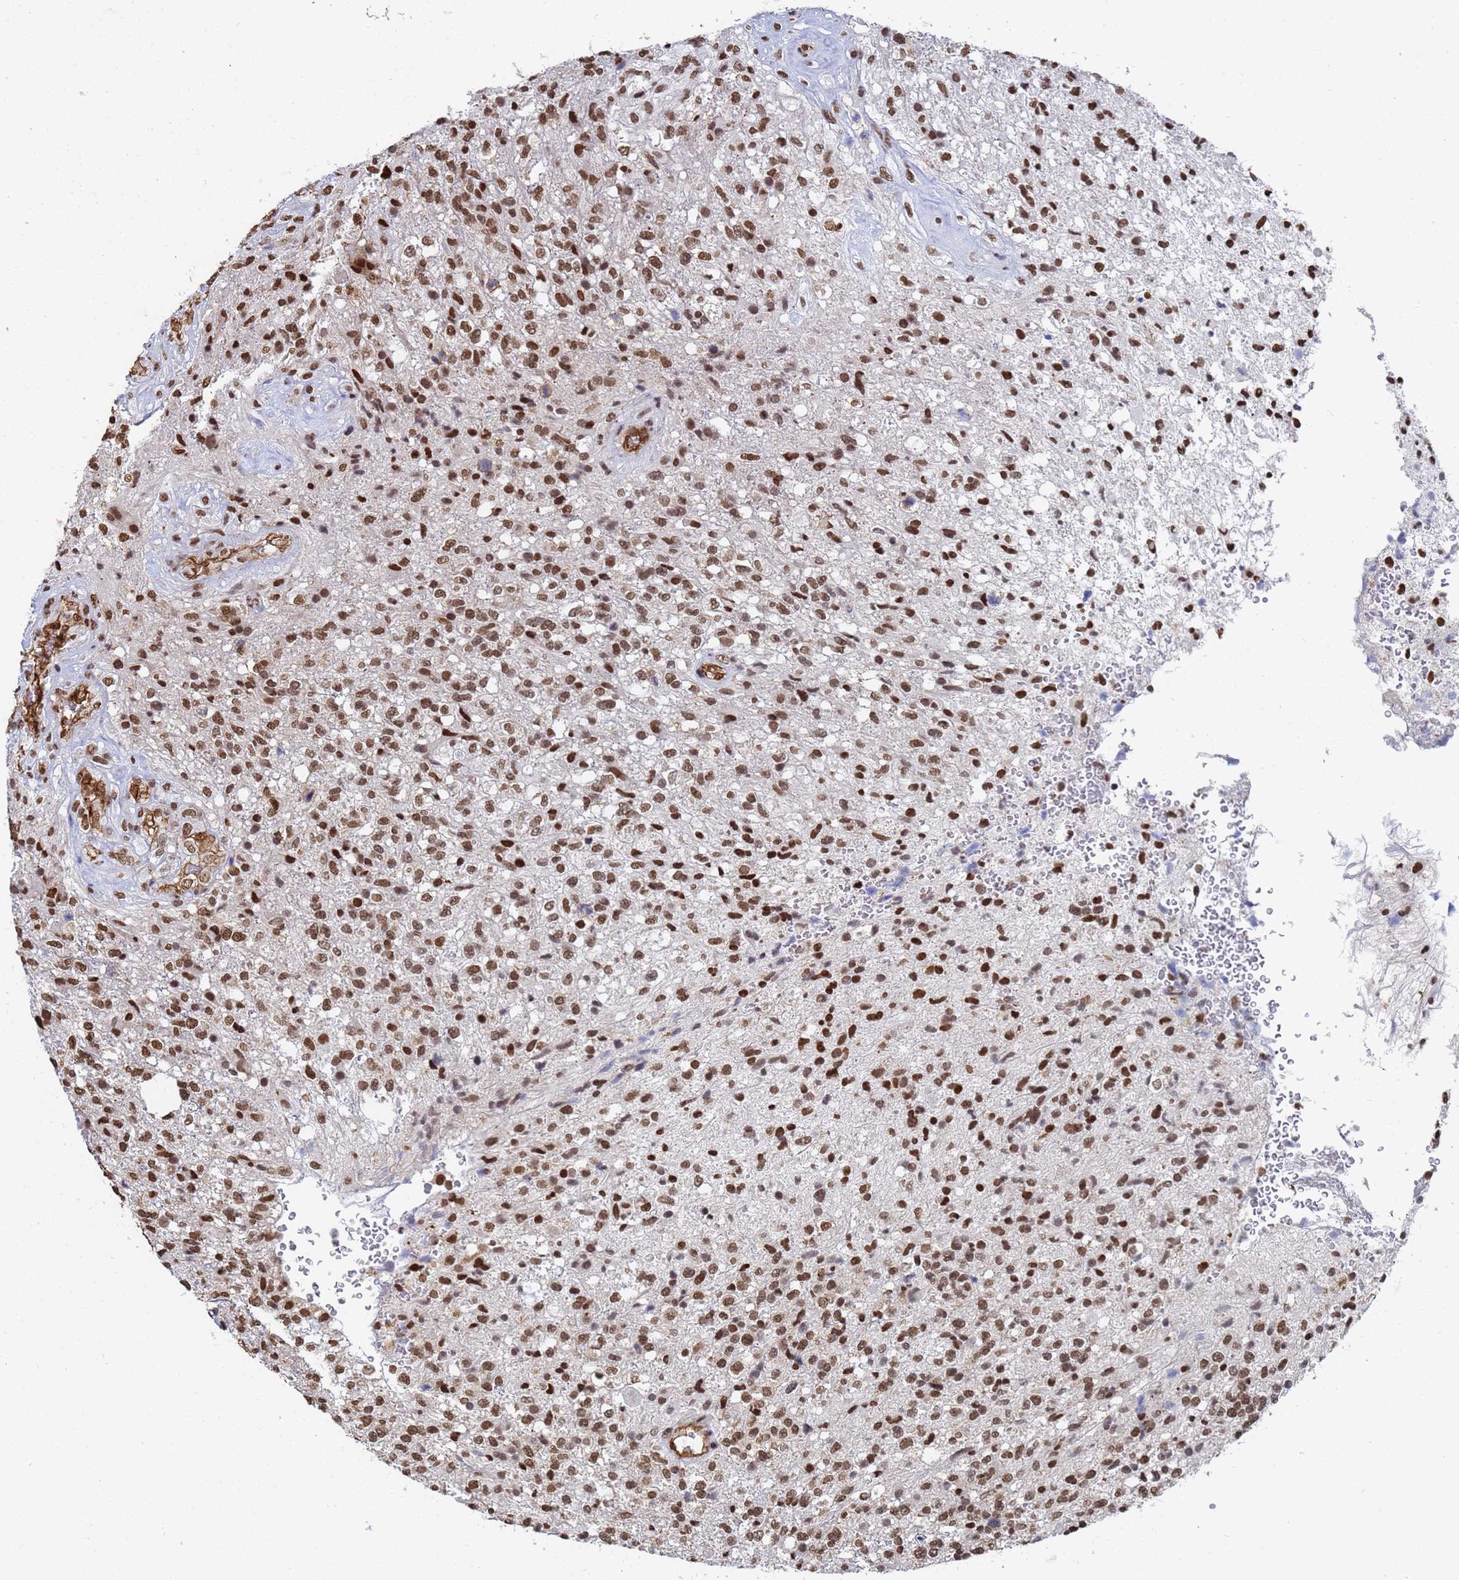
{"staining": {"intensity": "moderate", "quantity": ">75%", "location": "nuclear"}, "tissue": "glioma", "cell_type": "Tumor cells", "image_type": "cancer", "snomed": [{"axis": "morphology", "description": "Glioma, malignant, High grade"}, {"axis": "topography", "description": "Brain"}], "caption": "The immunohistochemical stain highlights moderate nuclear positivity in tumor cells of malignant glioma (high-grade) tissue.", "gene": "RAVER2", "patient": {"sex": "male", "age": 56}}